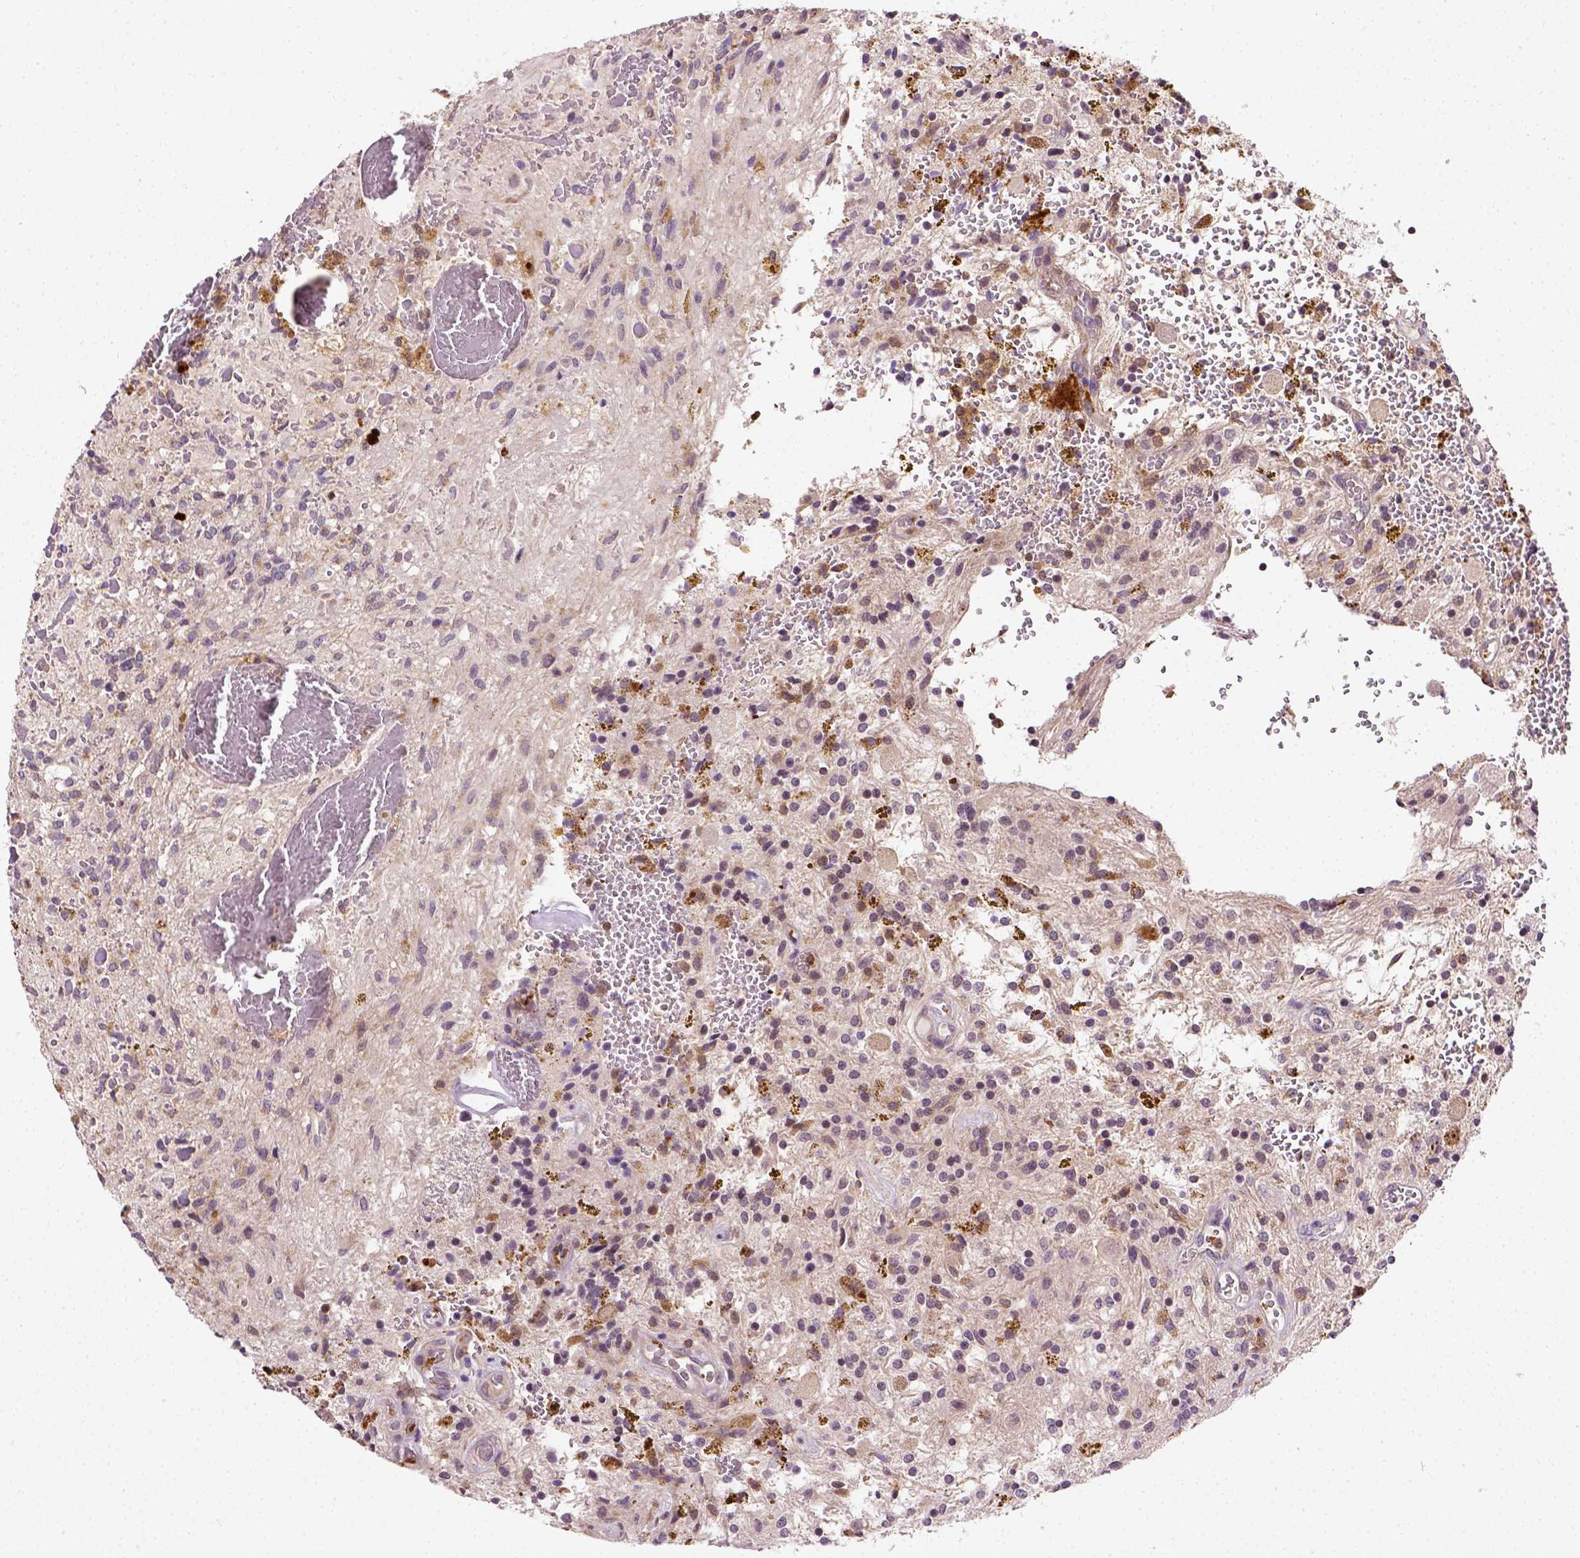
{"staining": {"intensity": "negative", "quantity": "none", "location": "none"}, "tissue": "glioma", "cell_type": "Tumor cells", "image_type": "cancer", "snomed": [{"axis": "morphology", "description": "Glioma, malignant, Low grade"}, {"axis": "topography", "description": "Cerebellum"}], "caption": "Immunohistochemistry of human malignant glioma (low-grade) reveals no expression in tumor cells.", "gene": "MATK", "patient": {"sex": "female", "age": 14}}